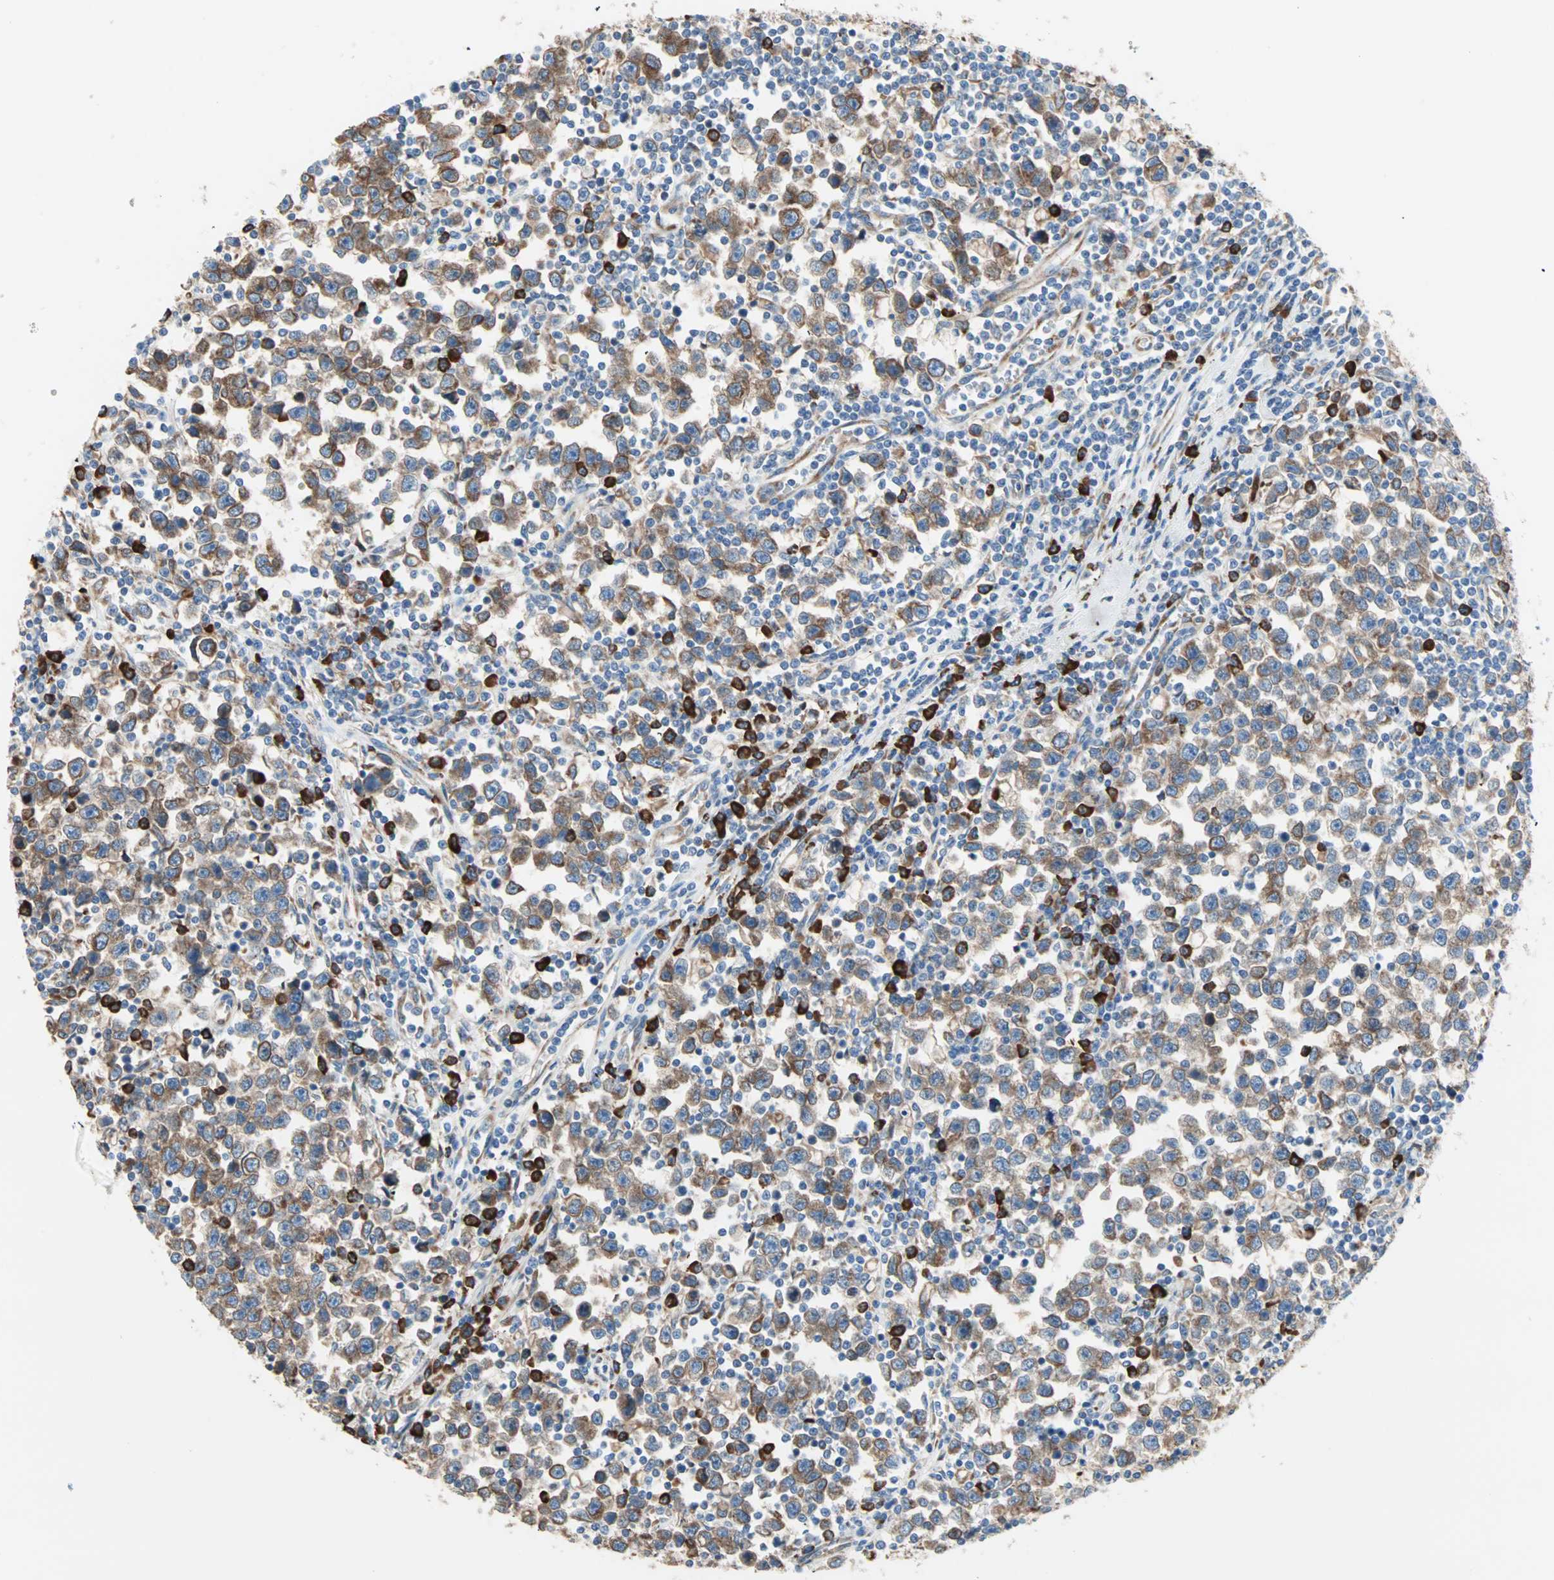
{"staining": {"intensity": "moderate", "quantity": ">75%", "location": "cytoplasmic/membranous"}, "tissue": "testis cancer", "cell_type": "Tumor cells", "image_type": "cancer", "snomed": [{"axis": "morphology", "description": "Seminoma, NOS"}, {"axis": "topography", "description": "Testis"}], "caption": "Human seminoma (testis) stained with a brown dye displays moderate cytoplasmic/membranous positive staining in about >75% of tumor cells.", "gene": "PLCXD1", "patient": {"sex": "male", "age": 43}}